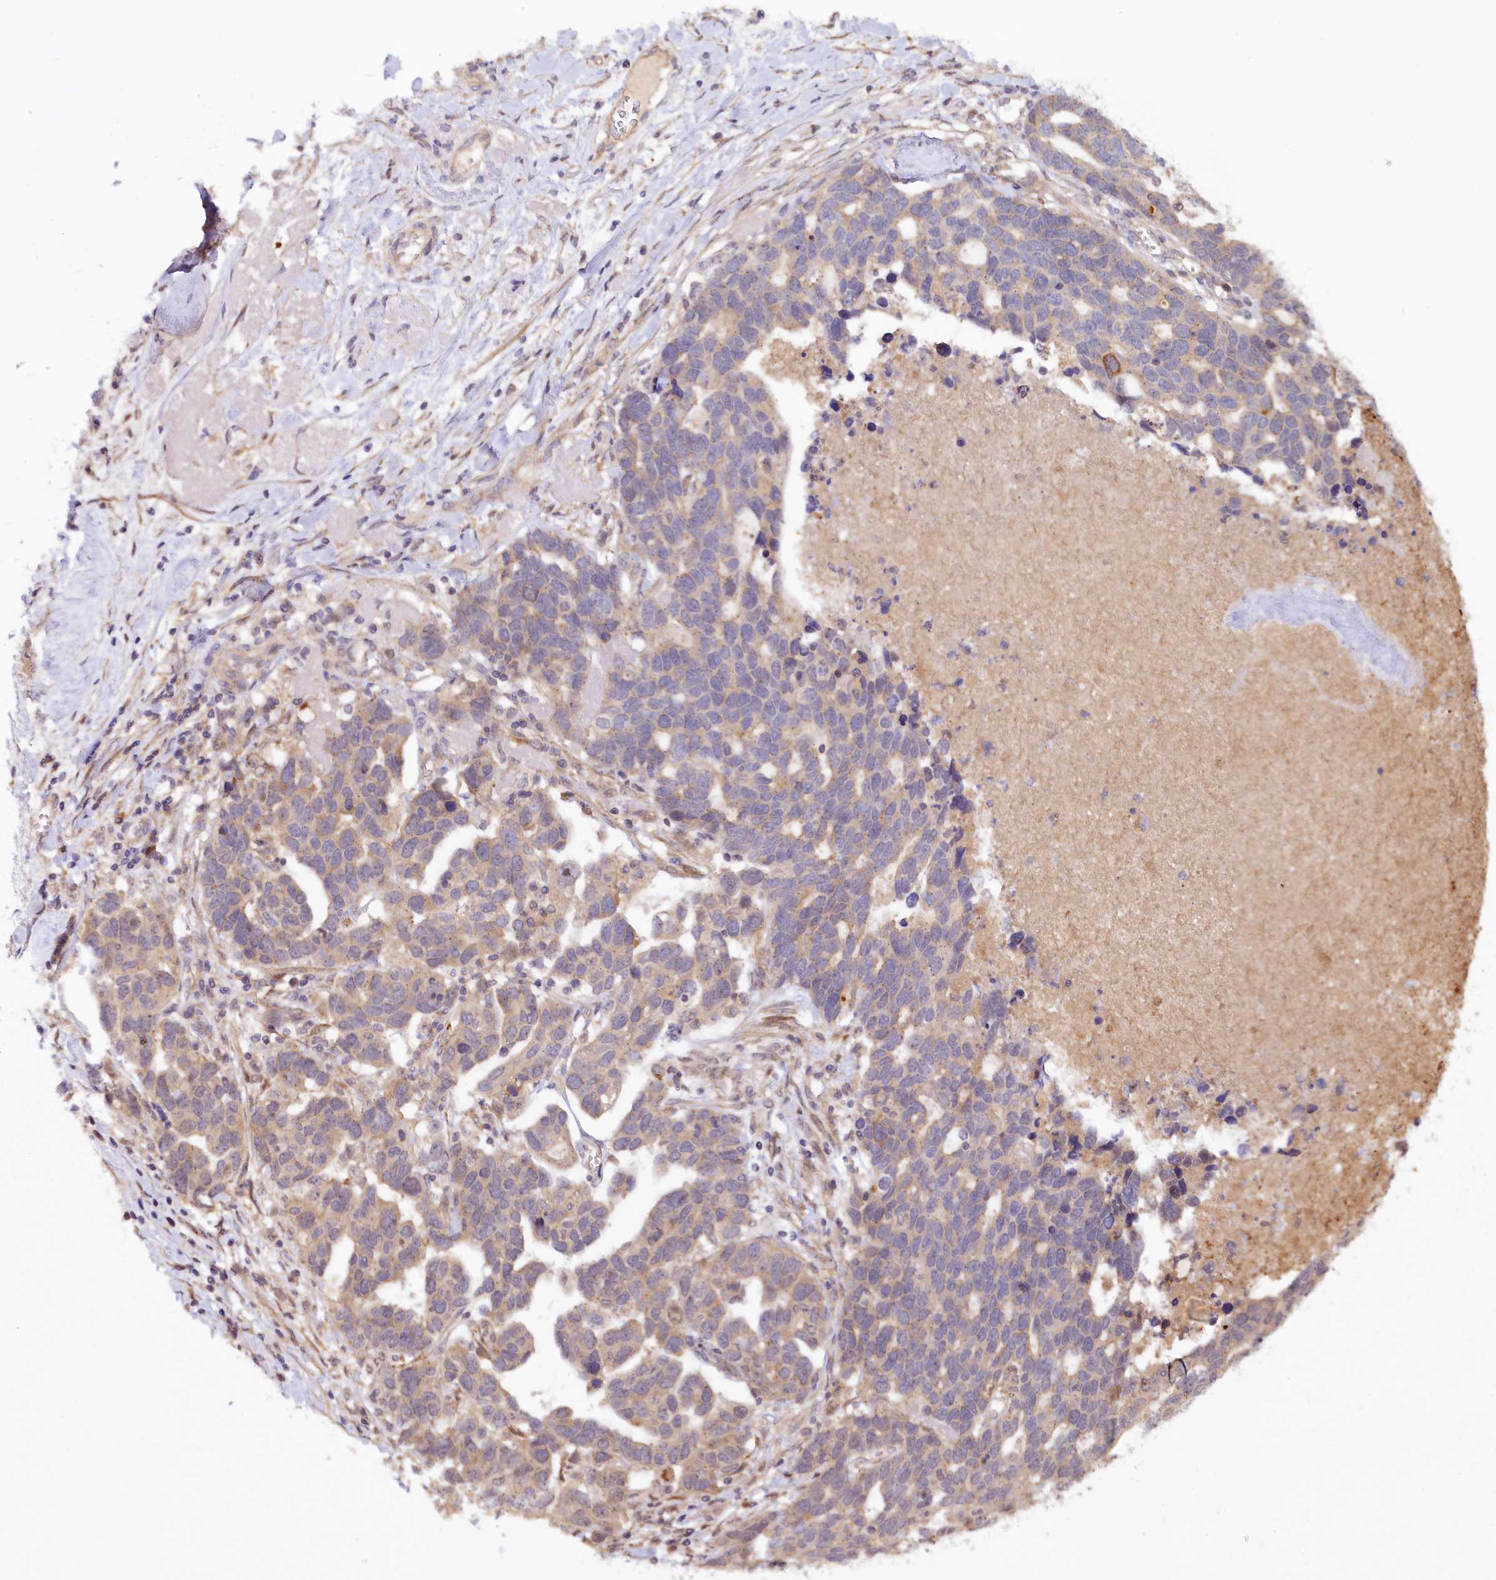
{"staining": {"intensity": "weak", "quantity": ">75%", "location": "cytoplasmic/membranous"}, "tissue": "ovarian cancer", "cell_type": "Tumor cells", "image_type": "cancer", "snomed": [{"axis": "morphology", "description": "Cystadenocarcinoma, serous, NOS"}, {"axis": "topography", "description": "Ovary"}], "caption": "Protein expression analysis of ovarian cancer (serous cystadenocarcinoma) reveals weak cytoplasmic/membranous expression in about >75% of tumor cells.", "gene": "NEDD1", "patient": {"sex": "female", "age": 54}}